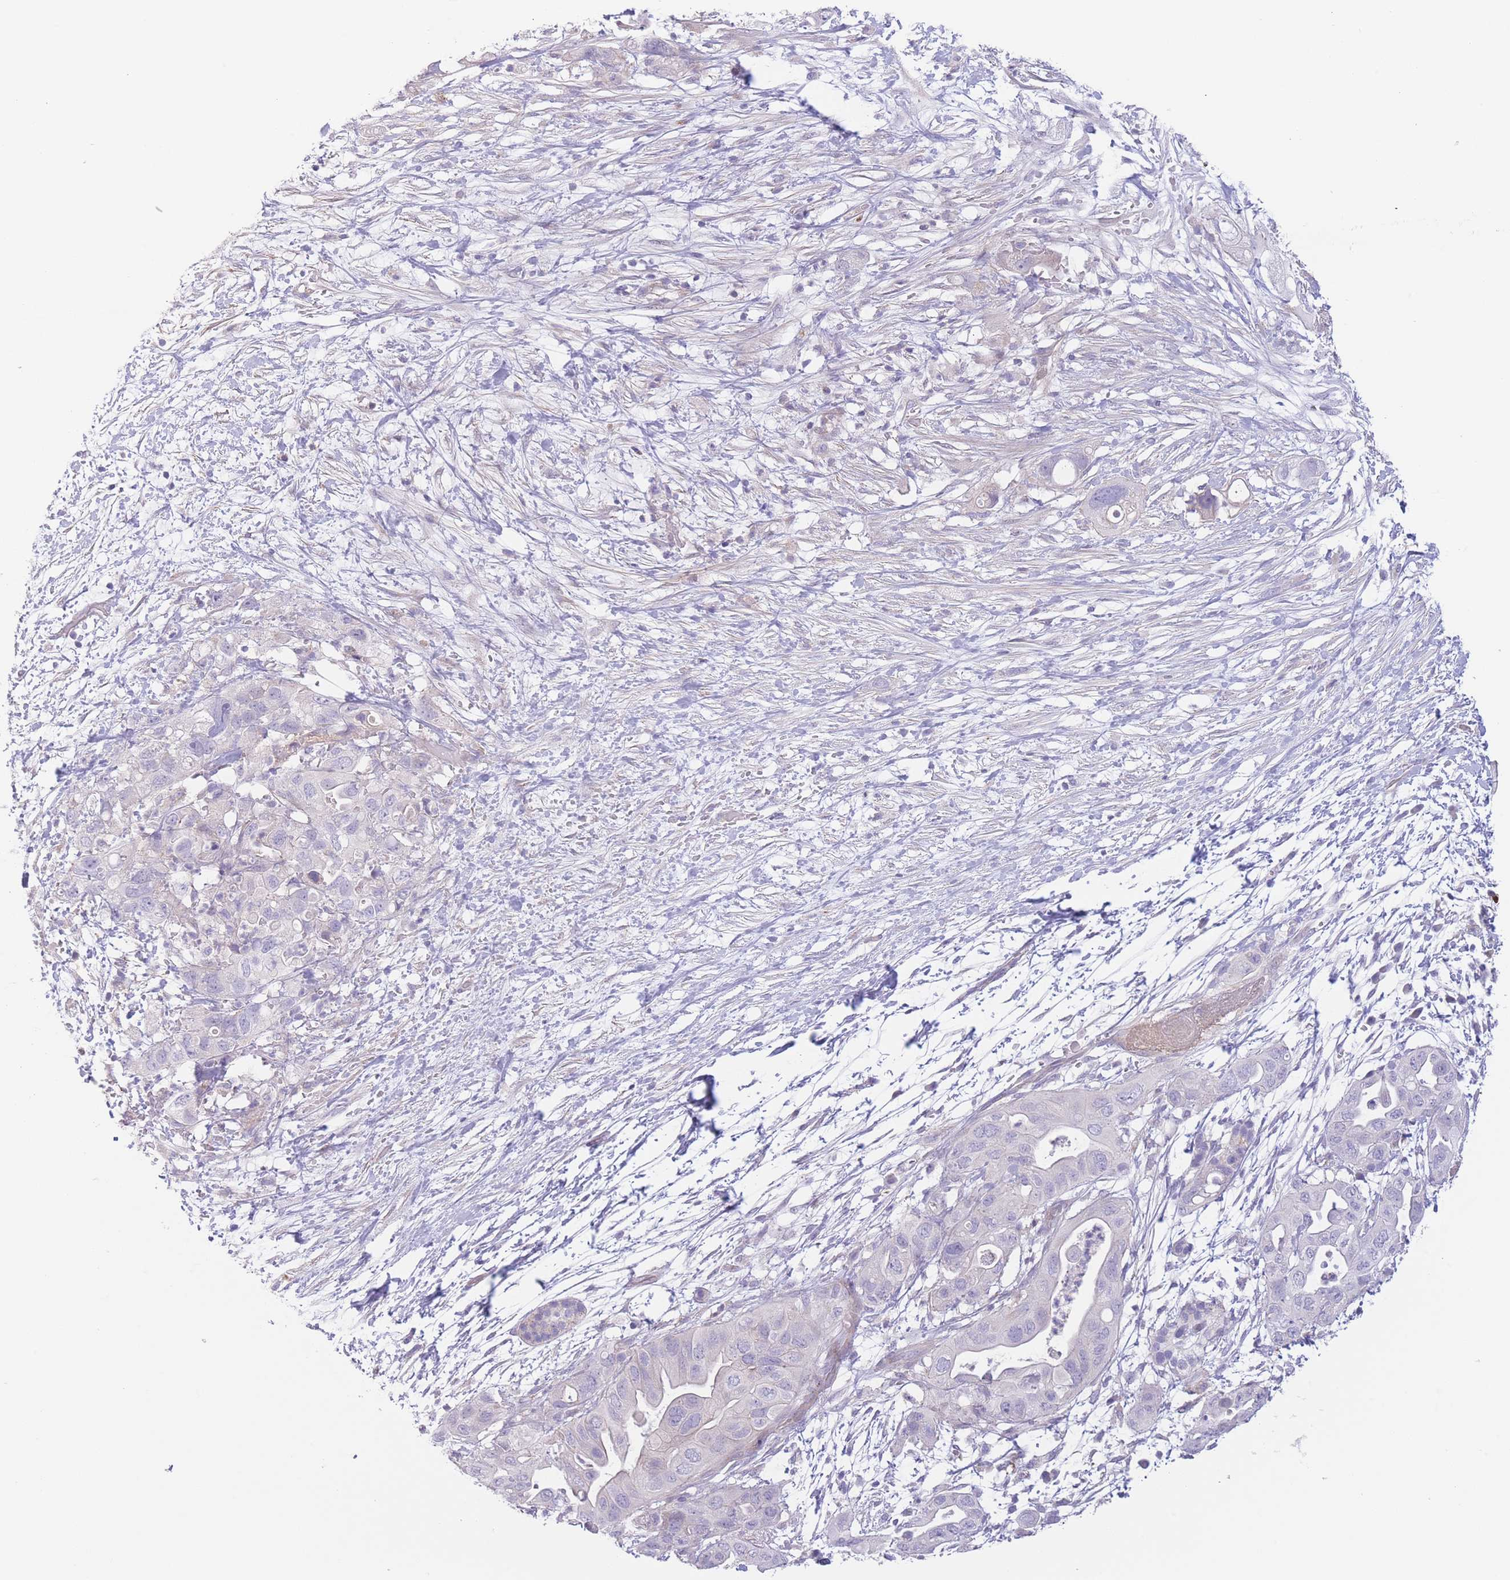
{"staining": {"intensity": "negative", "quantity": "none", "location": "none"}, "tissue": "pancreatic cancer", "cell_type": "Tumor cells", "image_type": "cancer", "snomed": [{"axis": "morphology", "description": "Adenocarcinoma, NOS"}, {"axis": "topography", "description": "Pancreas"}], "caption": "DAB (3,3'-diaminobenzidine) immunohistochemical staining of adenocarcinoma (pancreatic) exhibits no significant positivity in tumor cells.", "gene": "C9orf152", "patient": {"sex": "female", "age": 72}}